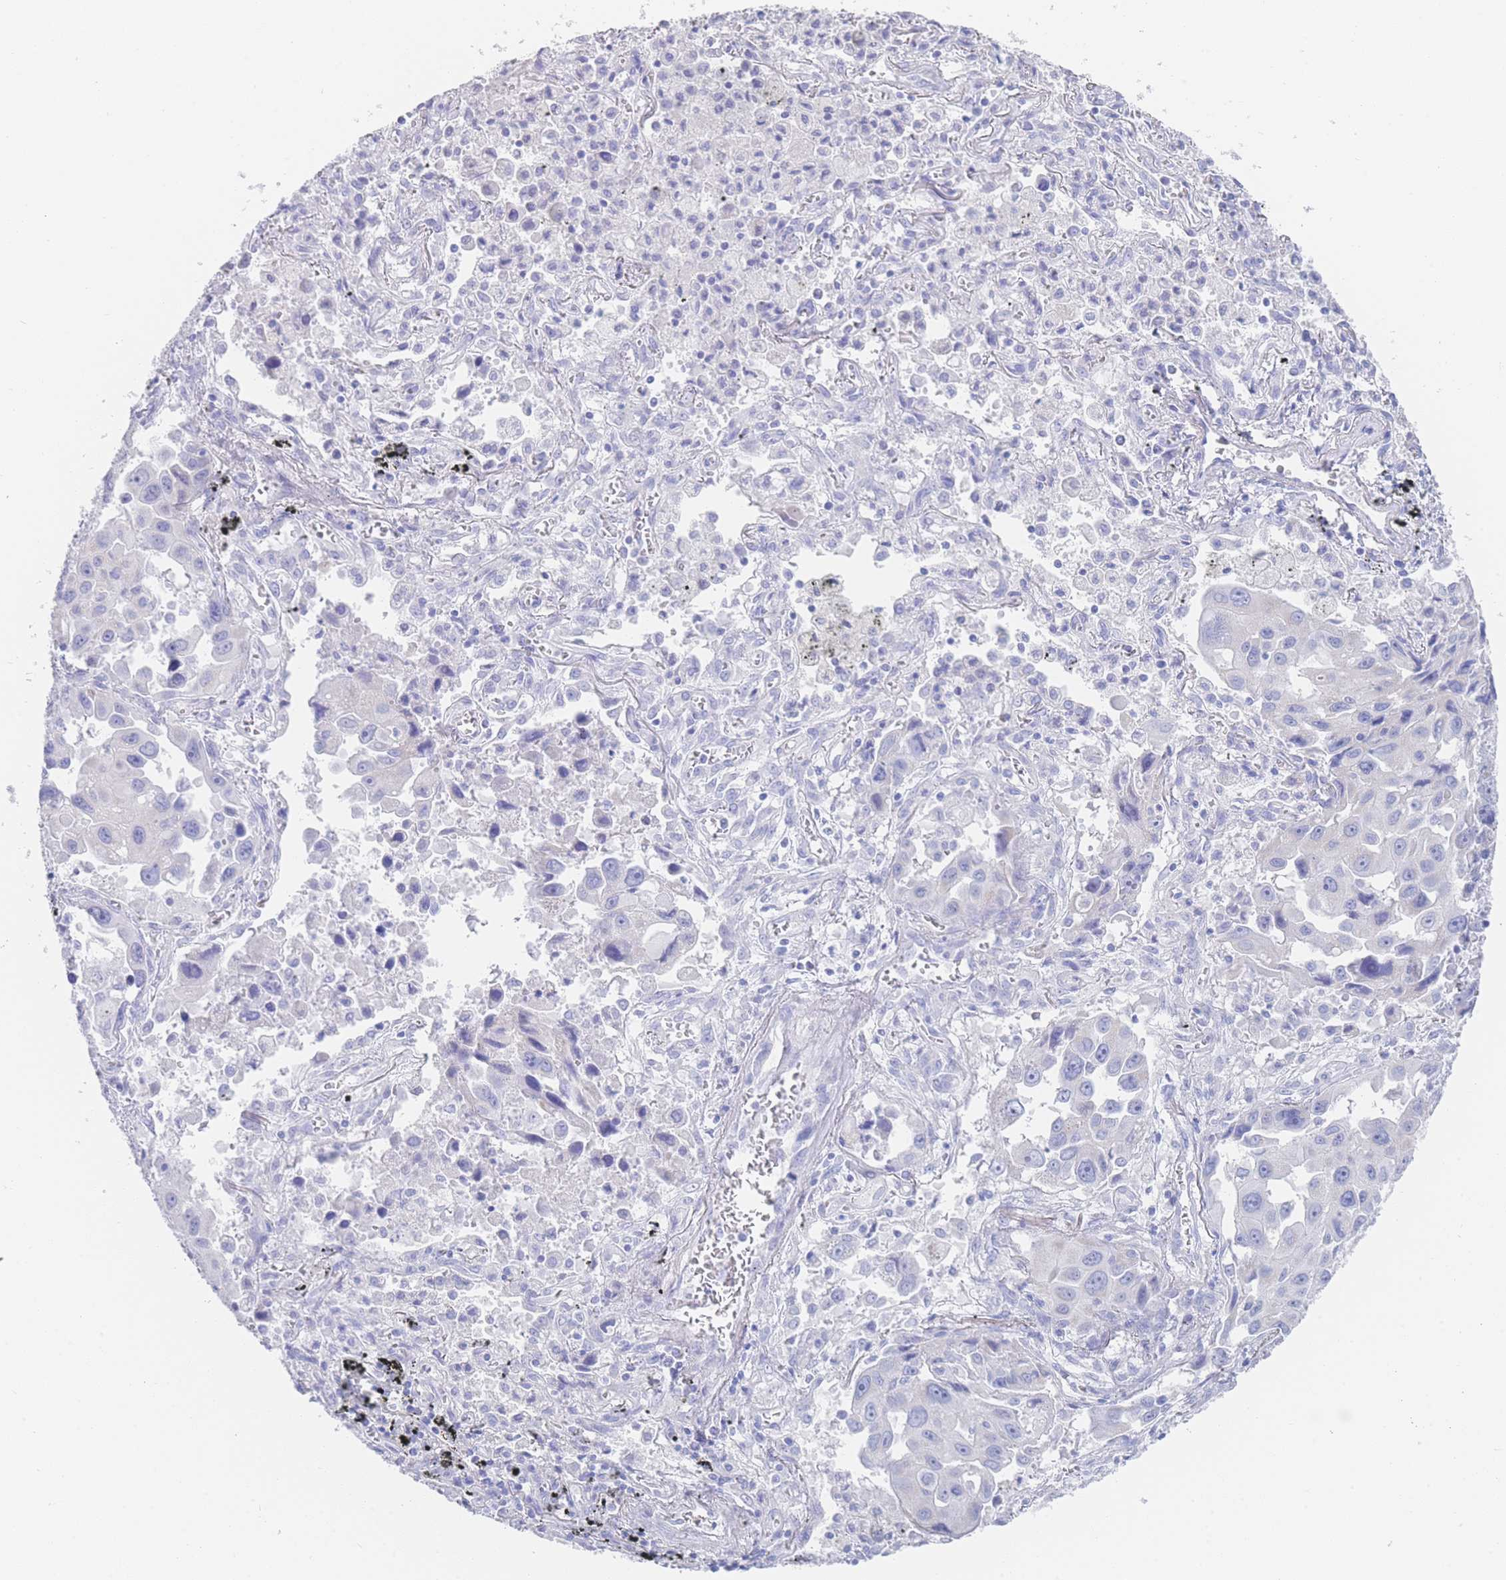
{"staining": {"intensity": "negative", "quantity": "none", "location": "none"}, "tissue": "lung cancer", "cell_type": "Tumor cells", "image_type": "cancer", "snomed": [{"axis": "morphology", "description": "Adenocarcinoma, NOS"}, {"axis": "topography", "description": "Lung"}], "caption": "Immunohistochemistry micrograph of neoplastic tissue: human lung cancer (adenocarcinoma) stained with DAB shows no significant protein positivity in tumor cells. (IHC, brightfield microscopy, high magnification).", "gene": "LRRC37A", "patient": {"sex": "male", "age": 66}}